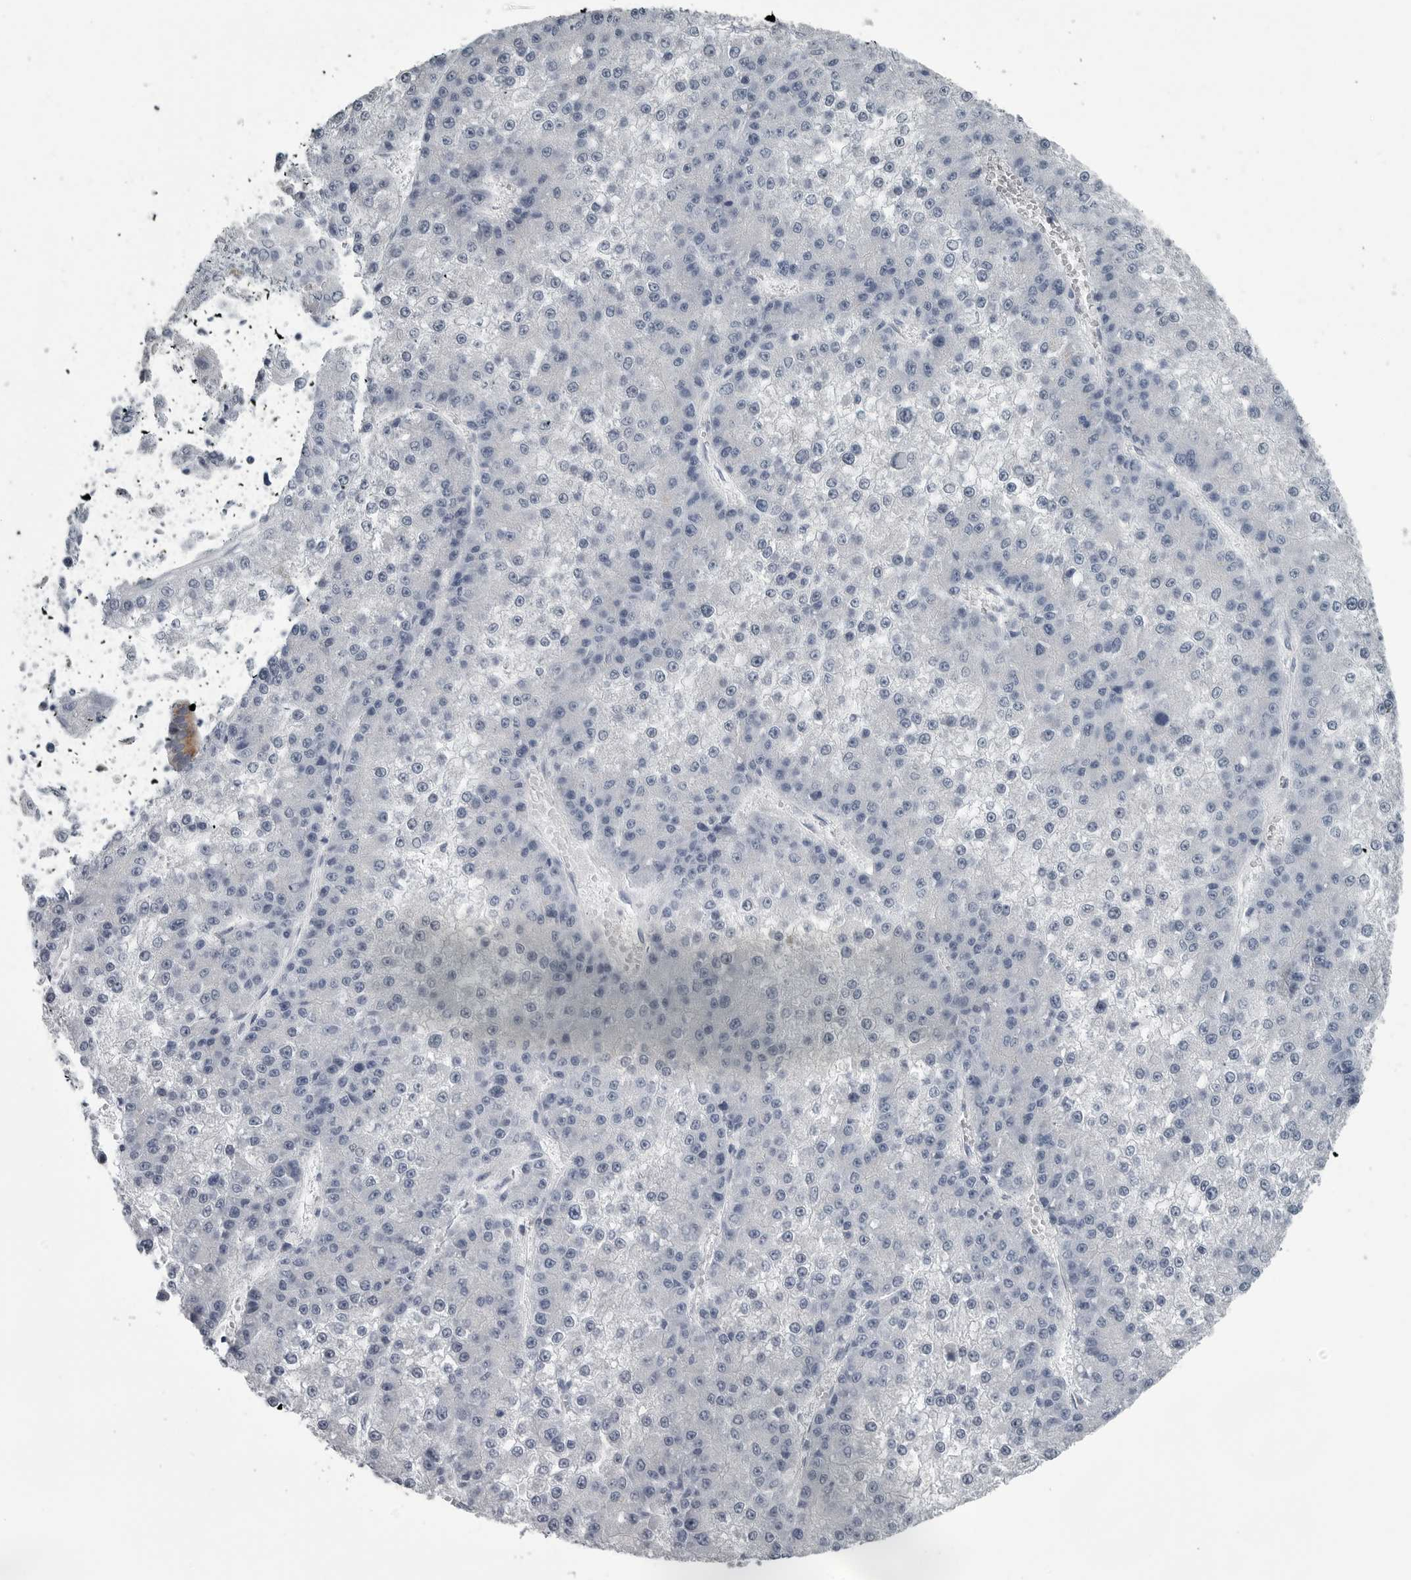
{"staining": {"intensity": "negative", "quantity": "none", "location": "none"}, "tissue": "liver cancer", "cell_type": "Tumor cells", "image_type": "cancer", "snomed": [{"axis": "morphology", "description": "Carcinoma, Hepatocellular, NOS"}, {"axis": "topography", "description": "Liver"}], "caption": "The micrograph exhibits no significant staining in tumor cells of liver cancer (hepatocellular carcinoma). (DAB (3,3'-diaminobenzidine) immunohistochemistry, high magnification).", "gene": "MYOC", "patient": {"sex": "female", "age": 73}}